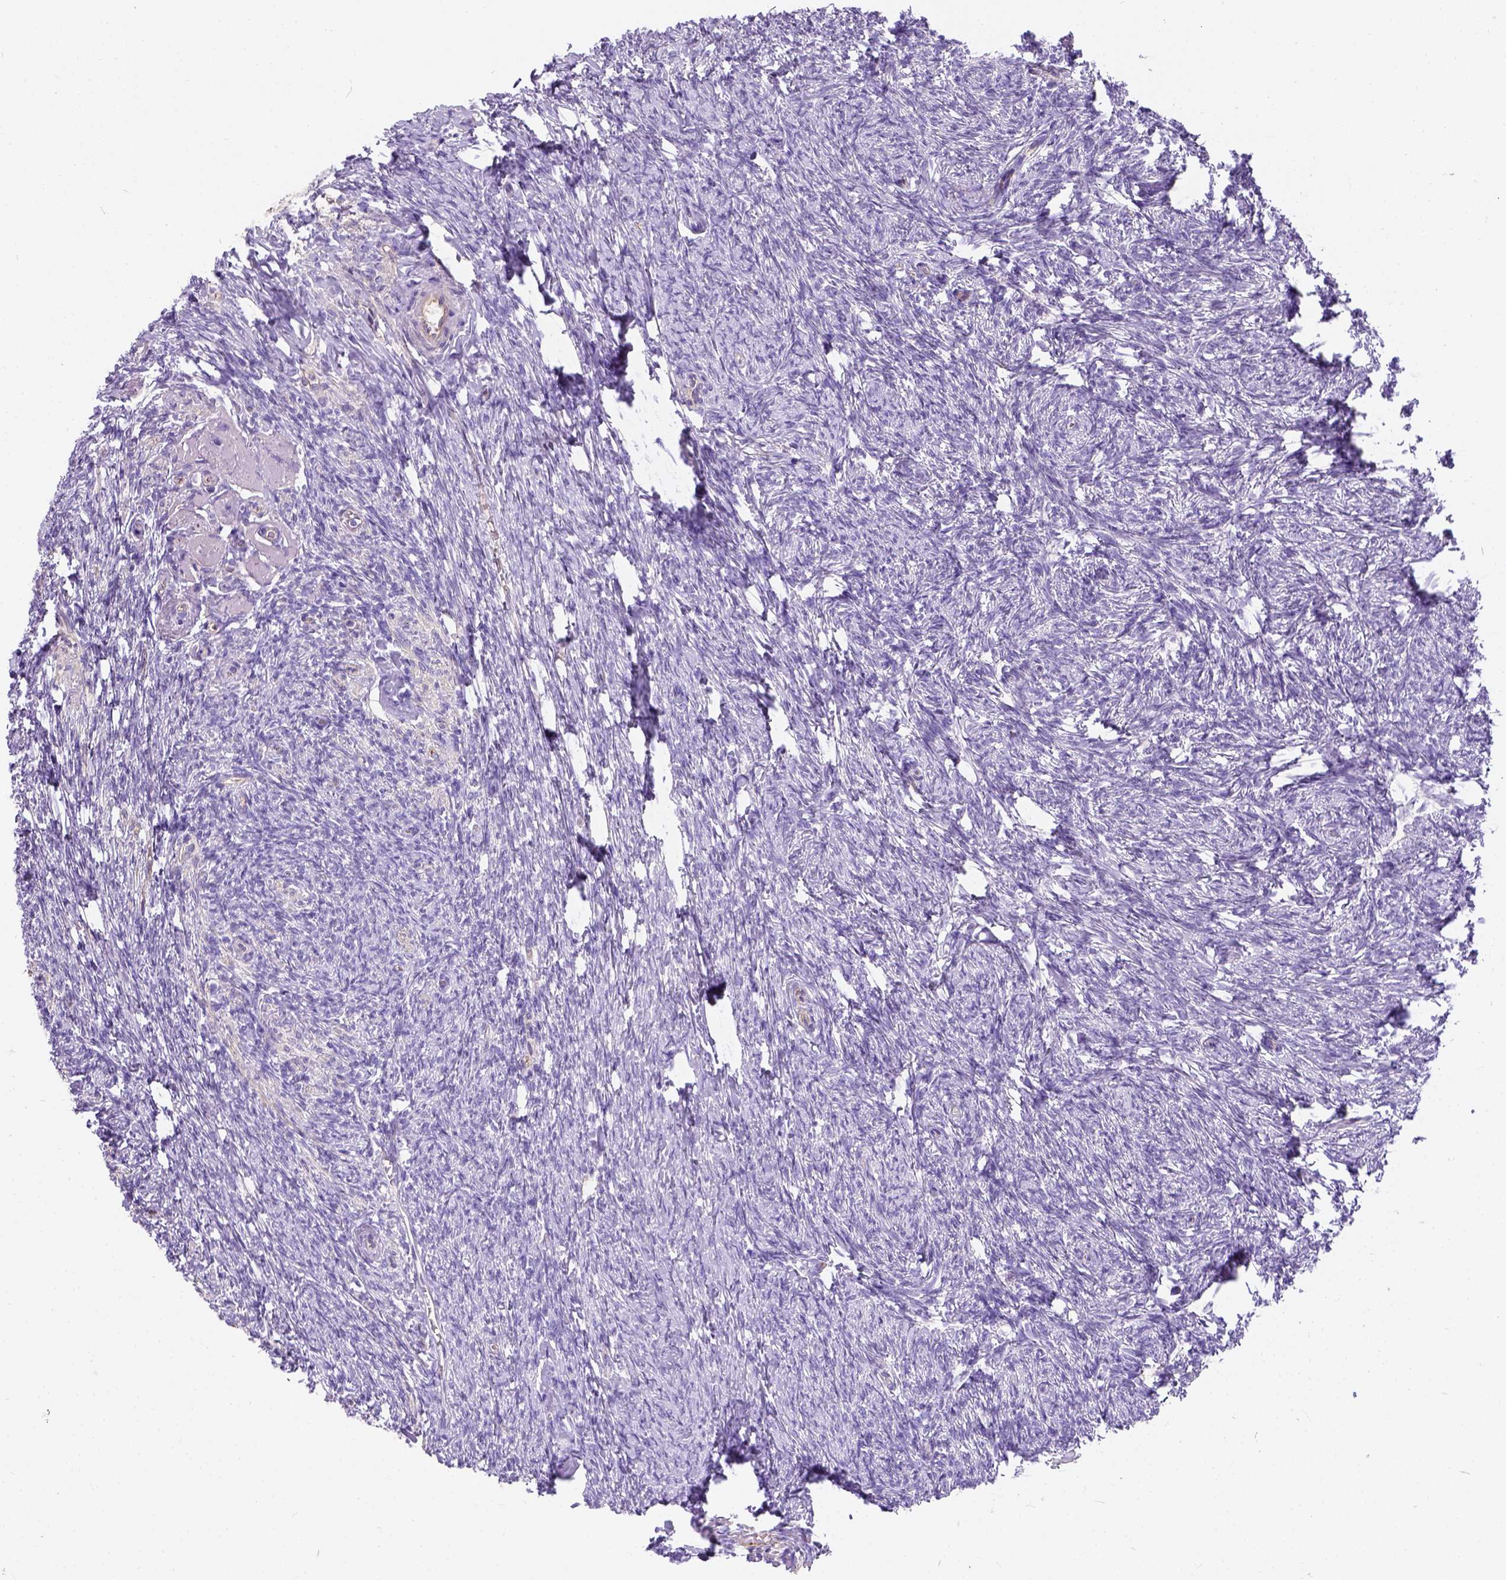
{"staining": {"intensity": "negative", "quantity": "none", "location": "none"}, "tissue": "ovary", "cell_type": "Follicle cells", "image_type": "normal", "snomed": [{"axis": "morphology", "description": "Normal tissue, NOS"}, {"axis": "topography", "description": "Ovary"}], "caption": "Immunohistochemistry histopathology image of benign ovary: human ovary stained with DAB (3,3'-diaminobenzidine) reveals no significant protein staining in follicle cells.", "gene": "PHF7", "patient": {"sex": "female", "age": 72}}